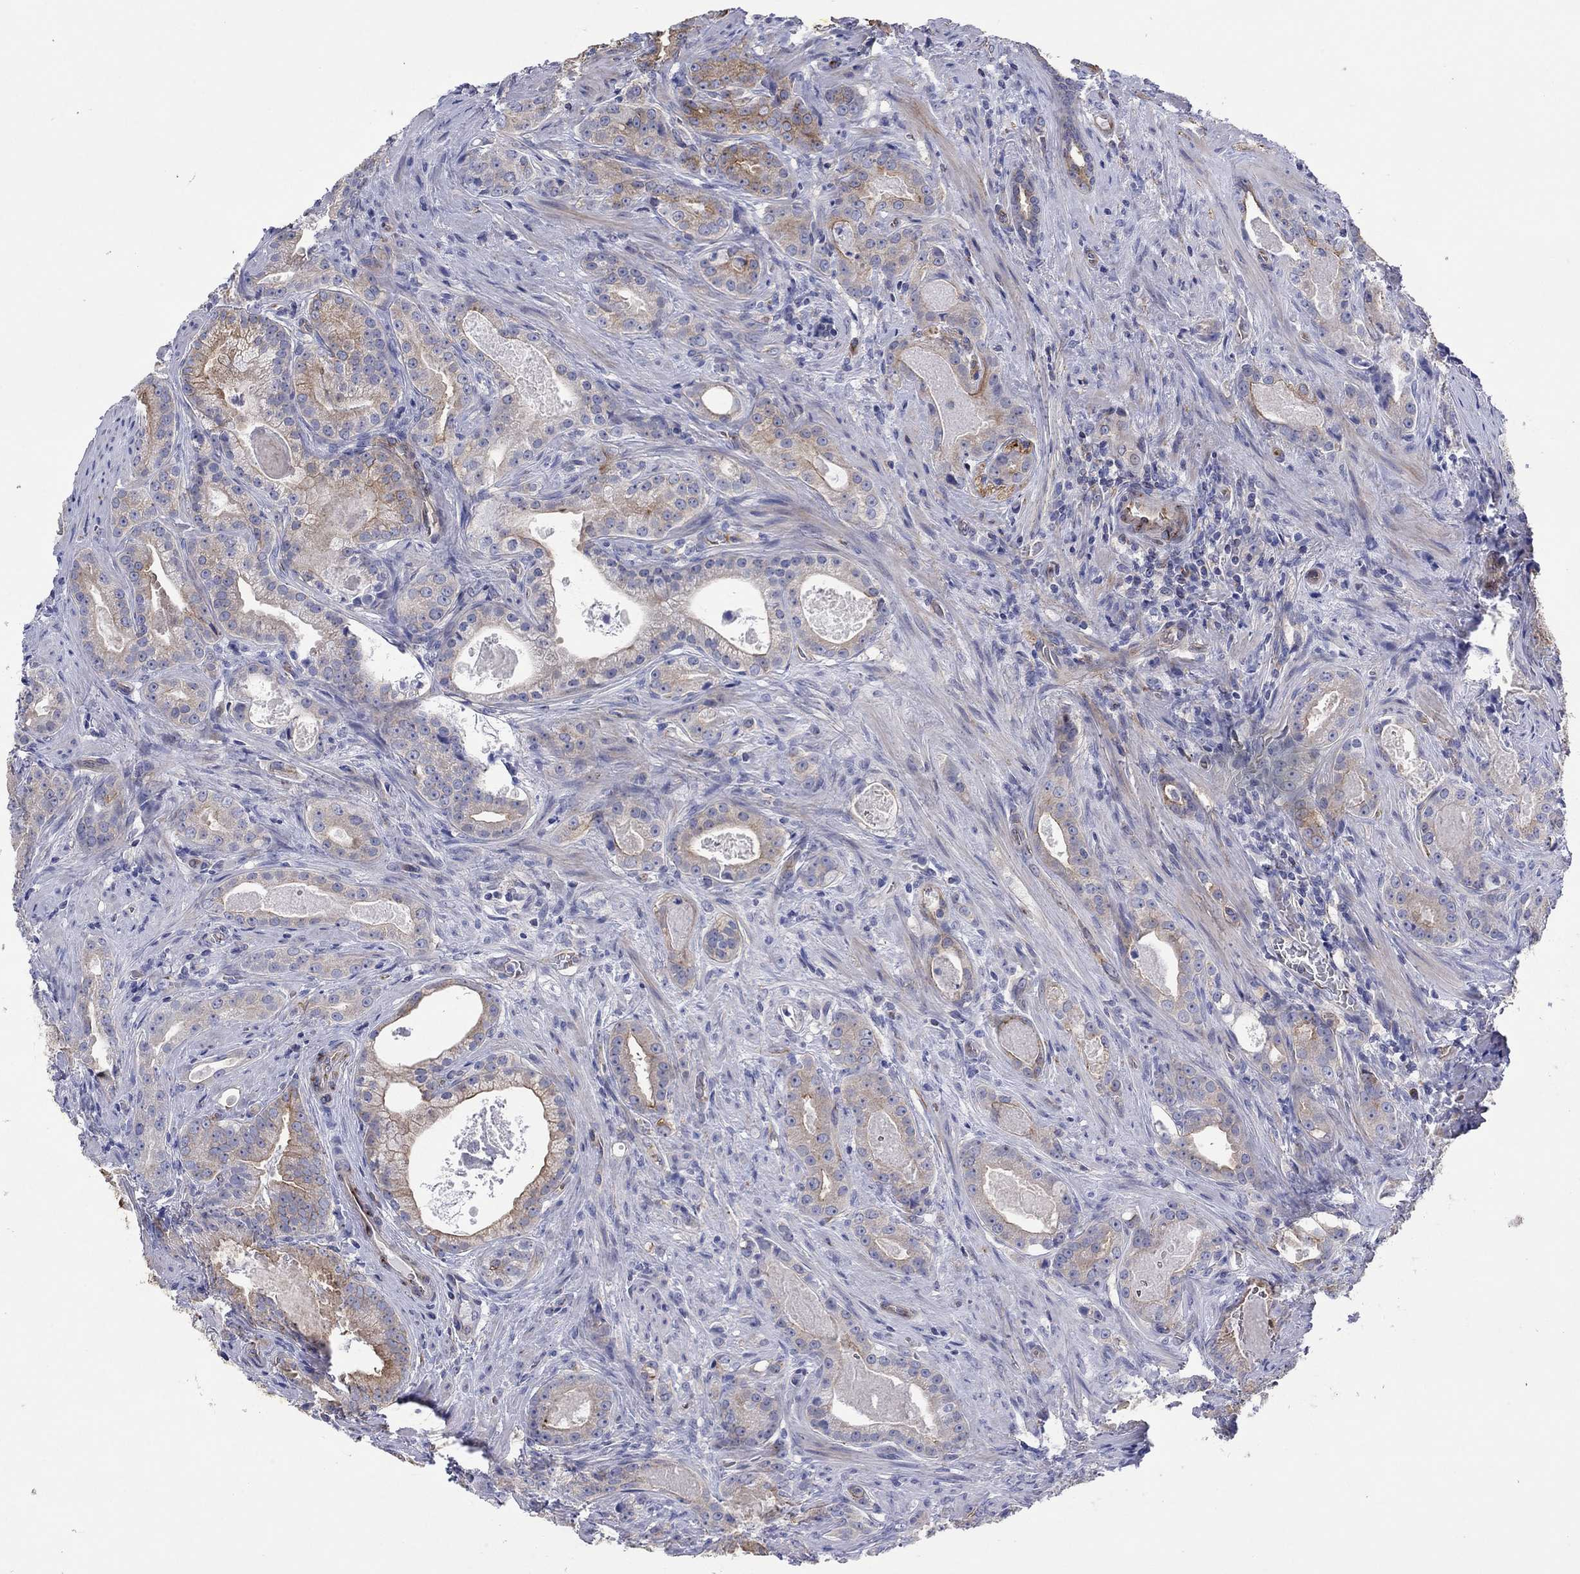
{"staining": {"intensity": "weak", "quantity": "25%-75%", "location": "cytoplasmic/membranous"}, "tissue": "prostate cancer", "cell_type": "Tumor cells", "image_type": "cancer", "snomed": [{"axis": "morphology", "description": "Adenocarcinoma, NOS"}, {"axis": "topography", "description": "Prostate"}], "caption": "Weak cytoplasmic/membranous positivity is seen in approximately 25%-75% of tumor cells in adenocarcinoma (prostate).", "gene": "TPRN", "patient": {"sex": "male", "age": 61}}